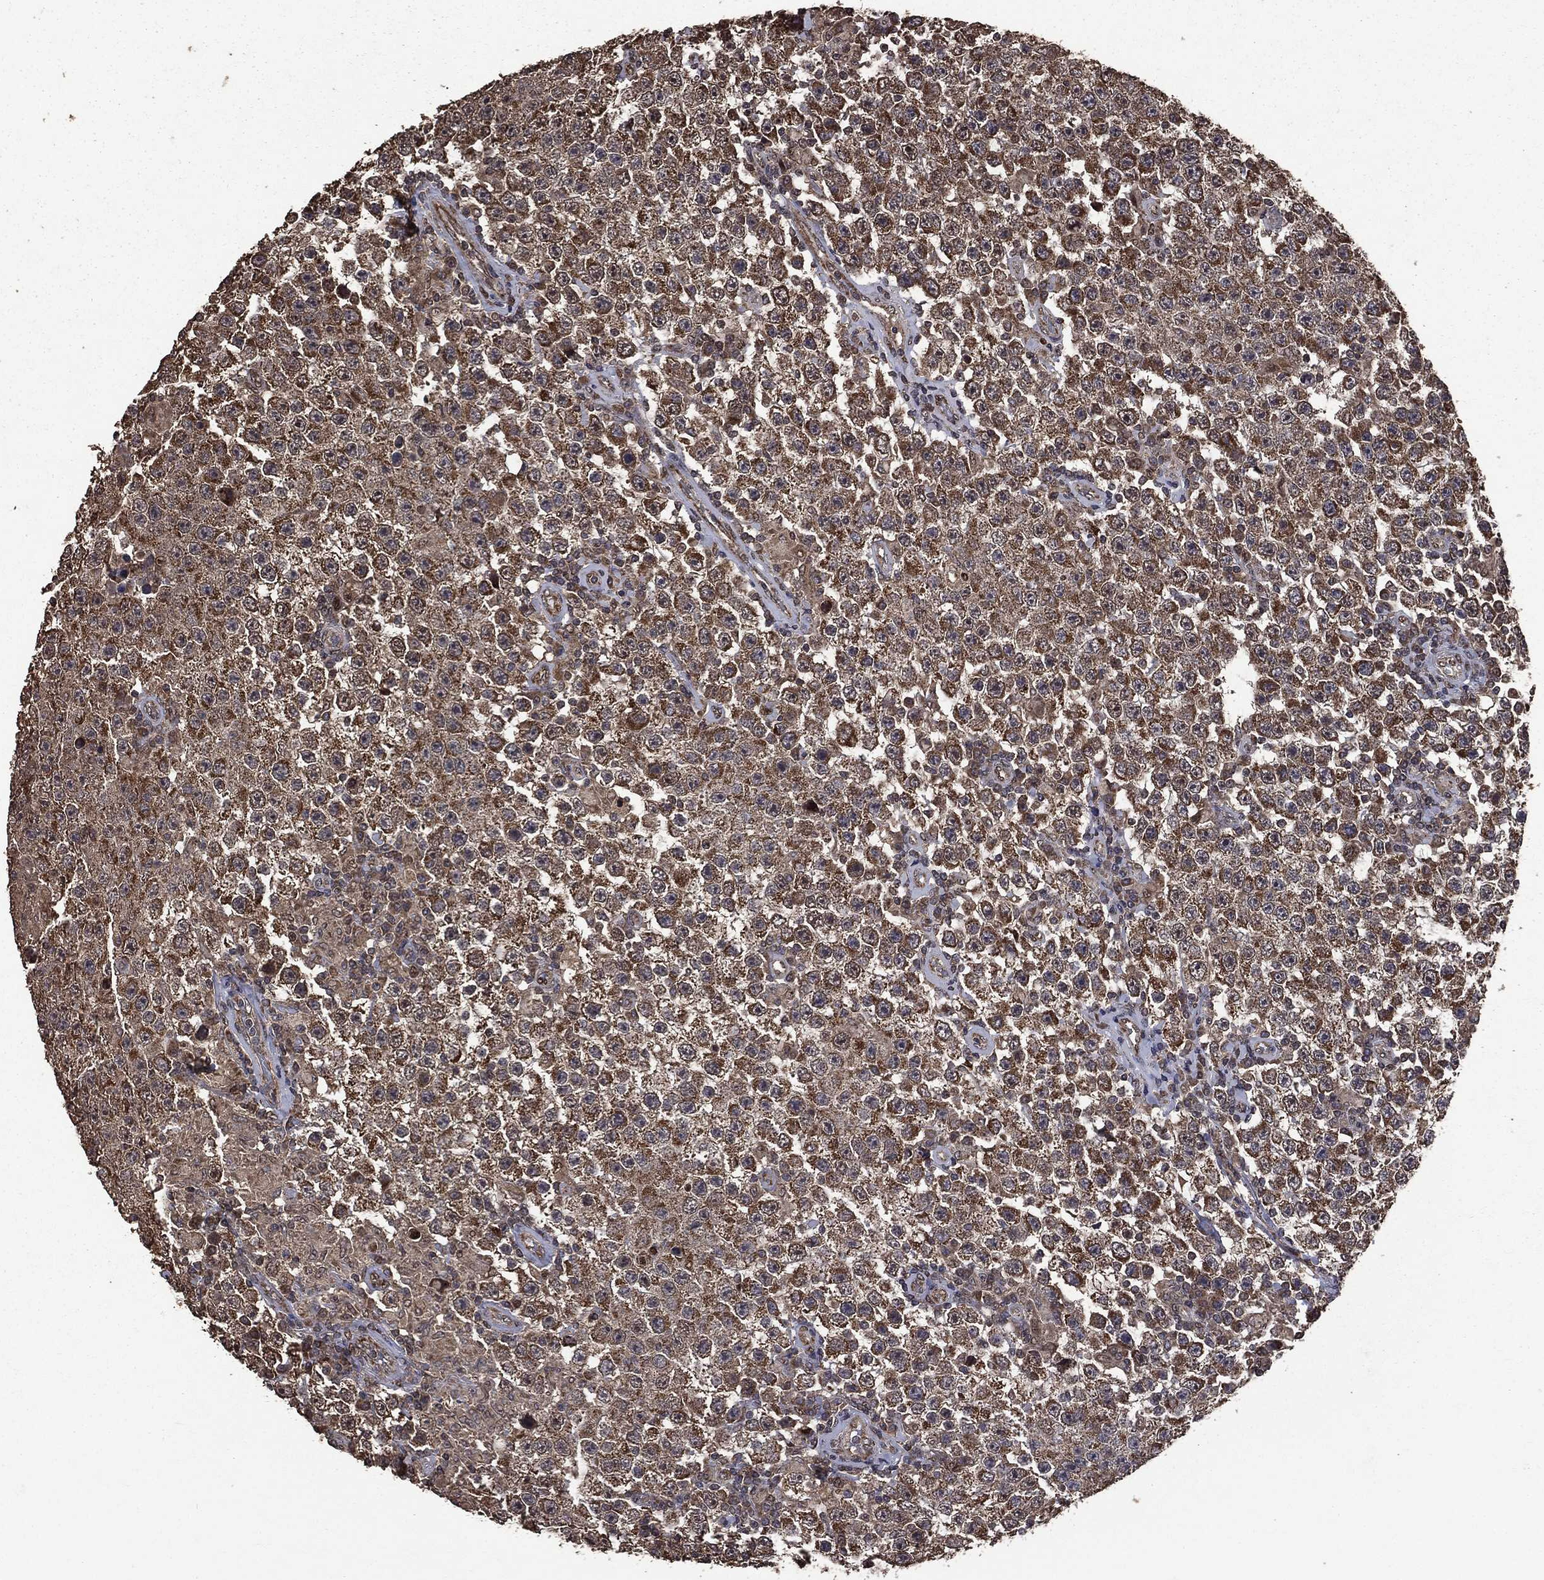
{"staining": {"intensity": "strong", "quantity": "<25%", "location": "cytoplasmic/membranous"}, "tissue": "testis cancer", "cell_type": "Tumor cells", "image_type": "cancer", "snomed": [{"axis": "morphology", "description": "Normal tissue, NOS"}, {"axis": "morphology", "description": "Urothelial carcinoma, High grade"}, {"axis": "morphology", "description": "Seminoma, NOS"}, {"axis": "morphology", "description": "Carcinoma, Embryonal, NOS"}, {"axis": "topography", "description": "Urinary bladder"}, {"axis": "topography", "description": "Testis"}], "caption": "Protein staining of testis cancer (seminoma) tissue demonstrates strong cytoplasmic/membranous positivity in about <25% of tumor cells. The protein of interest is stained brown, and the nuclei are stained in blue (DAB IHC with brightfield microscopy, high magnification).", "gene": "PPP6R2", "patient": {"sex": "male", "age": 41}}